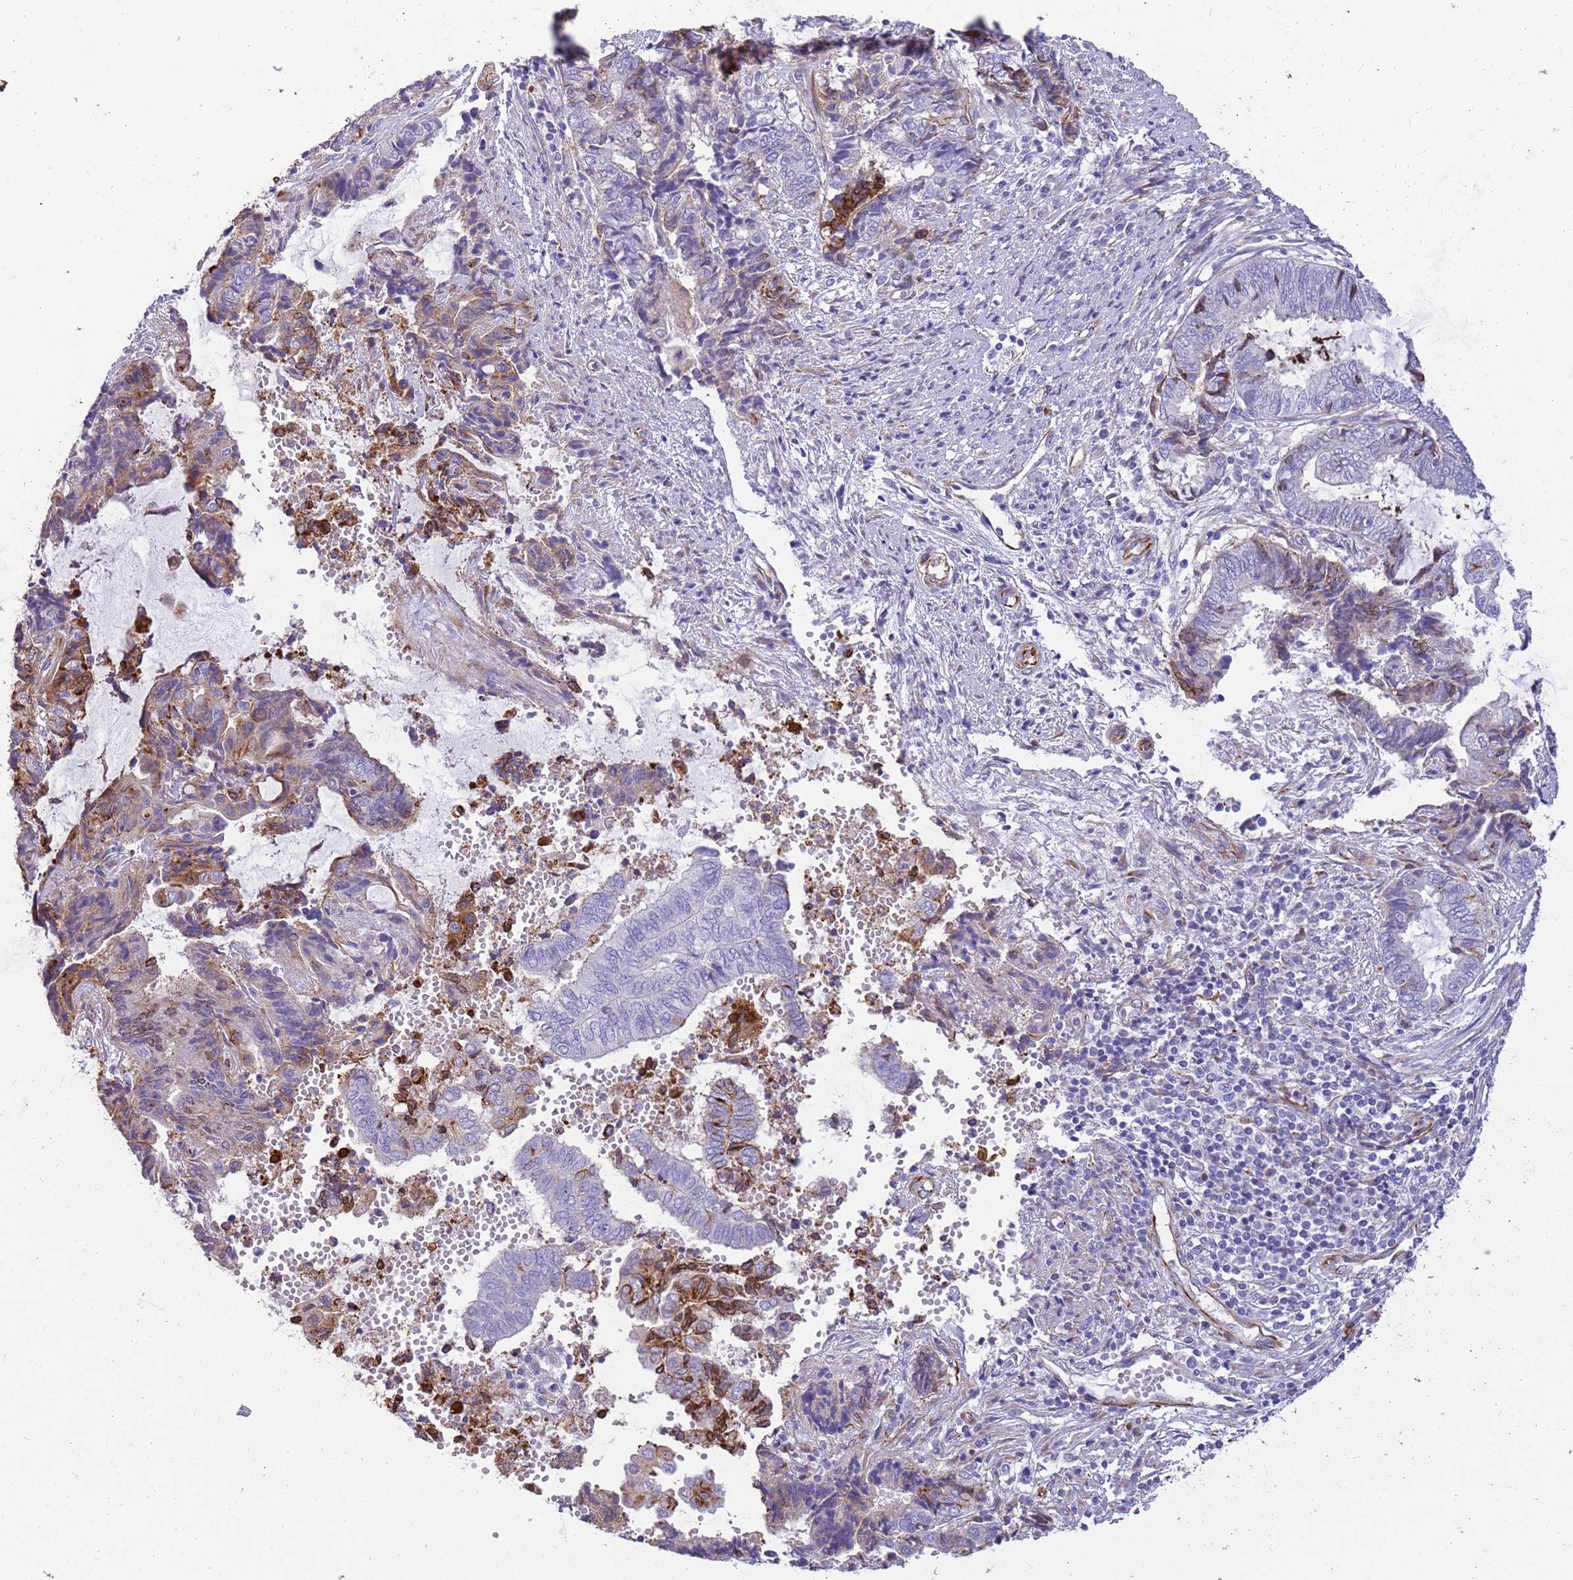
{"staining": {"intensity": "weak", "quantity": "<25%", "location": "cytoplasmic/membranous"}, "tissue": "endometrial cancer", "cell_type": "Tumor cells", "image_type": "cancer", "snomed": [{"axis": "morphology", "description": "Adenocarcinoma, NOS"}, {"axis": "topography", "description": "Uterus"}, {"axis": "topography", "description": "Endometrium"}], "caption": "Immunohistochemical staining of endometrial cancer (adenocarcinoma) reveals no significant staining in tumor cells.", "gene": "ZDHHC1", "patient": {"sex": "female", "age": 70}}